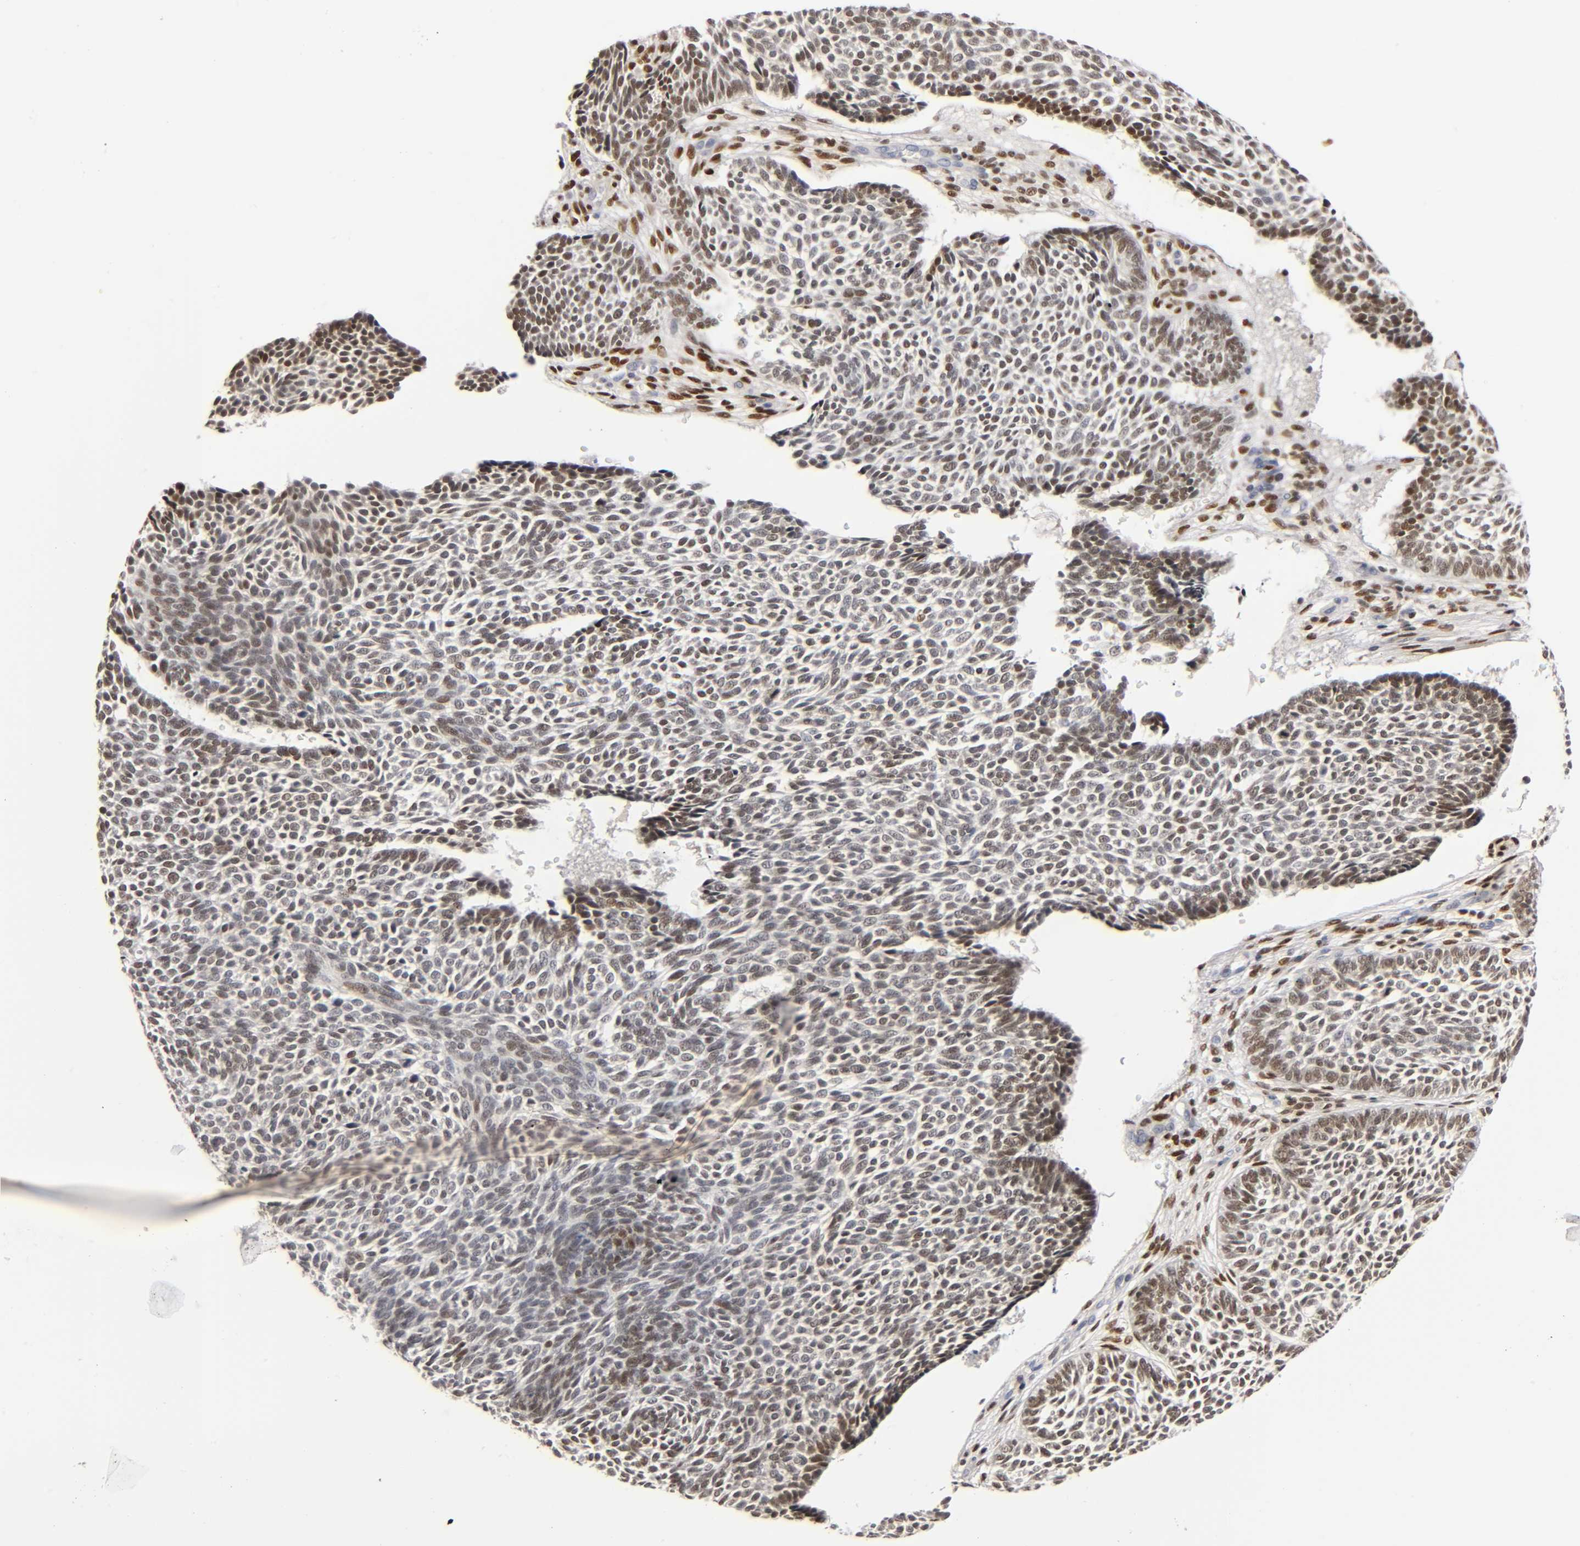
{"staining": {"intensity": "moderate", "quantity": ">75%", "location": "nuclear"}, "tissue": "skin cancer", "cell_type": "Tumor cells", "image_type": "cancer", "snomed": [{"axis": "morphology", "description": "Normal tissue, NOS"}, {"axis": "morphology", "description": "Basal cell carcinoma"}, {"axis": "topography", "description": "Skin"}], "caption": "High-power microscopy captured an immunohistochemistry (IHC) photomicrograph of skin cancer (basal cell carcinoma), revealing moderate nuclear positivity in approximately >75% of tumor cells.", "gene": "RUNX1", "patient": {"sex": "male", "age": 87}}